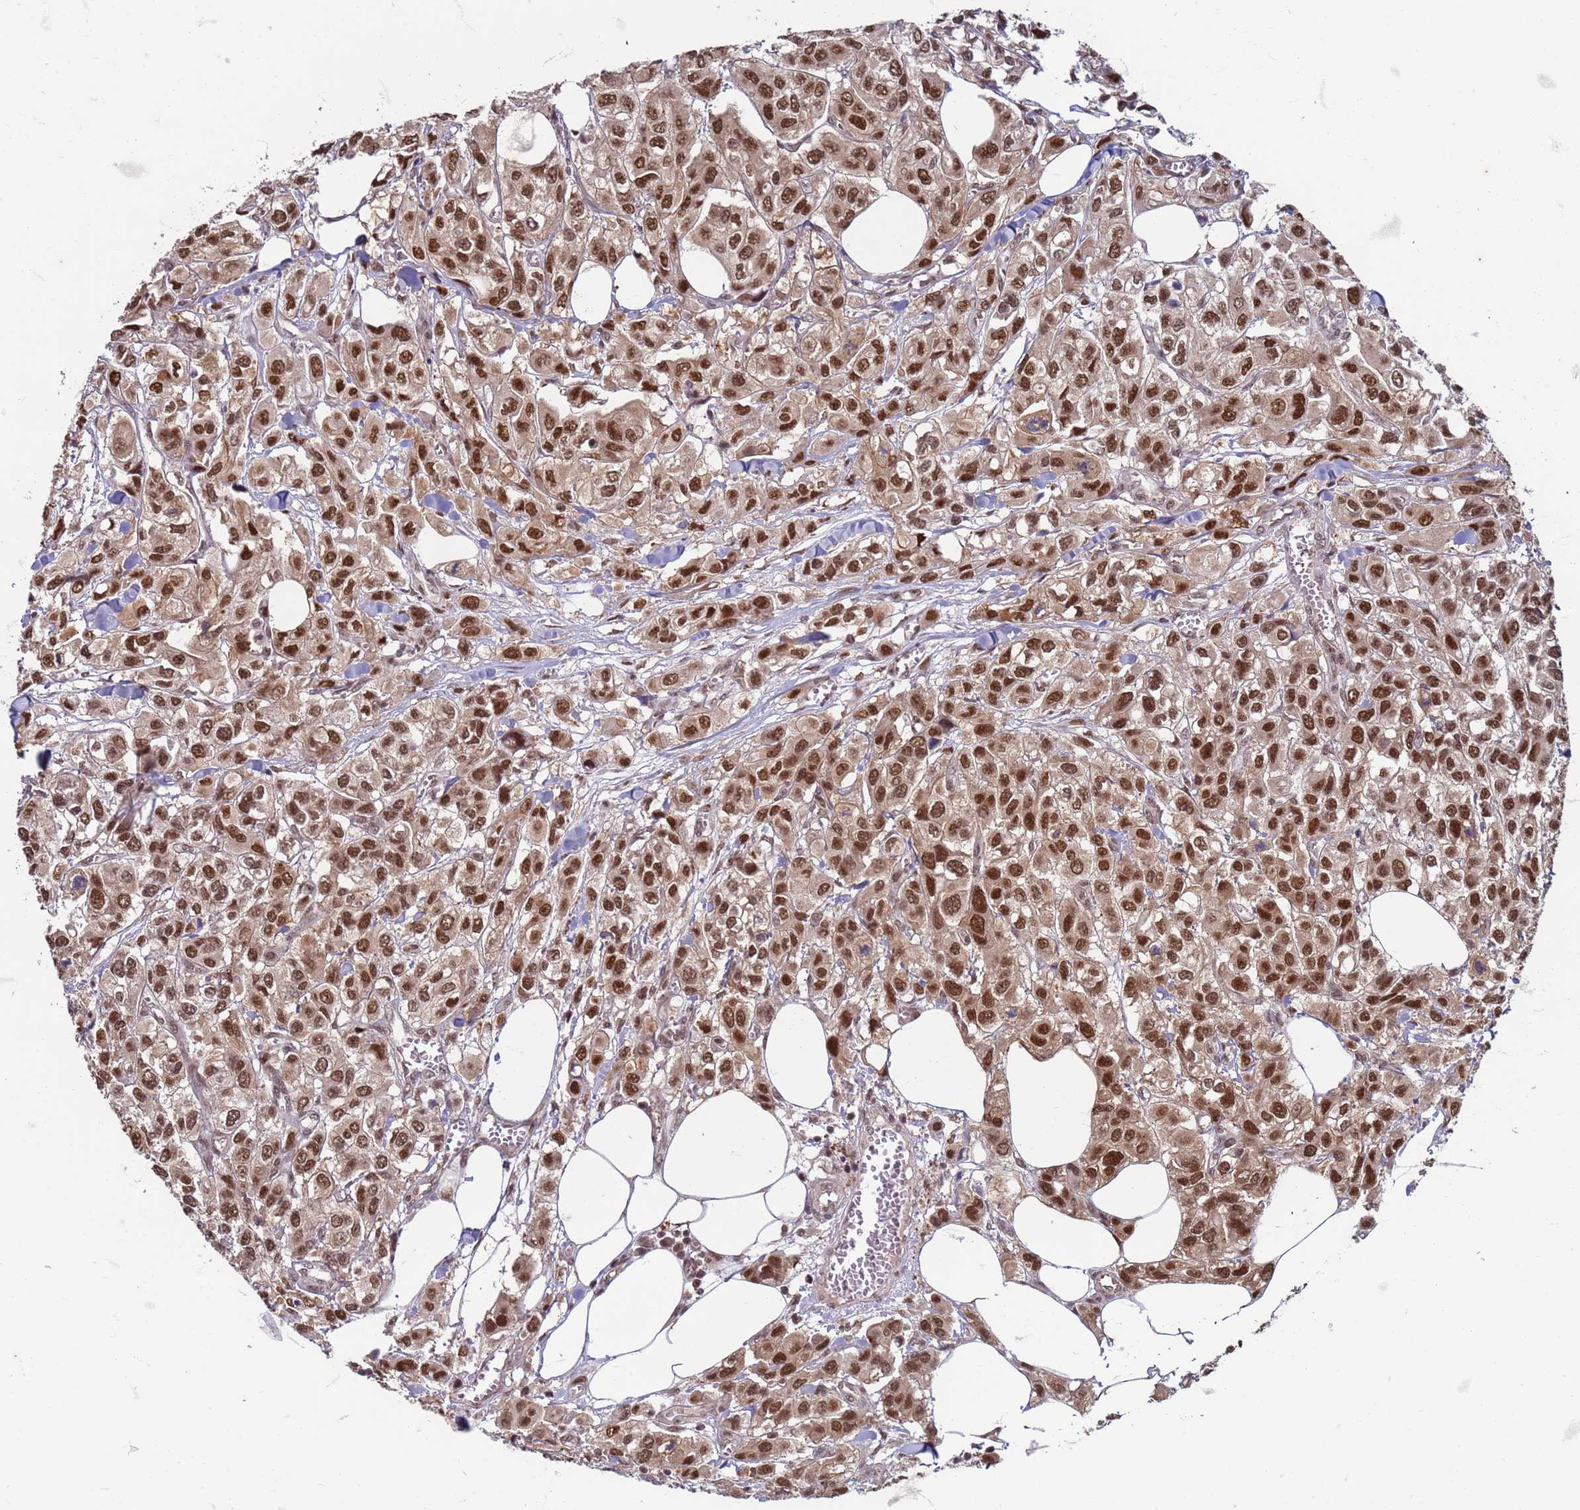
{"staining": {"intensity": "strong", "quantity": ">75%", "location": "nuclear"}, "tissue": "urothelial cancer", "cell_type": "Tumor cells", "image_type": "cancer", "snomed": [{"axis": "morphology", "description": "Urothelial carcinoma, High grade"}, {"axis": "topography", "description": "Urinary bladder"}], "caption": "Human urothelial cancer stained with a protein marker exhibits strong staining in tumor cells.", "gene": "TRMT6", "patient": {"sex": "male", "age": 67}}